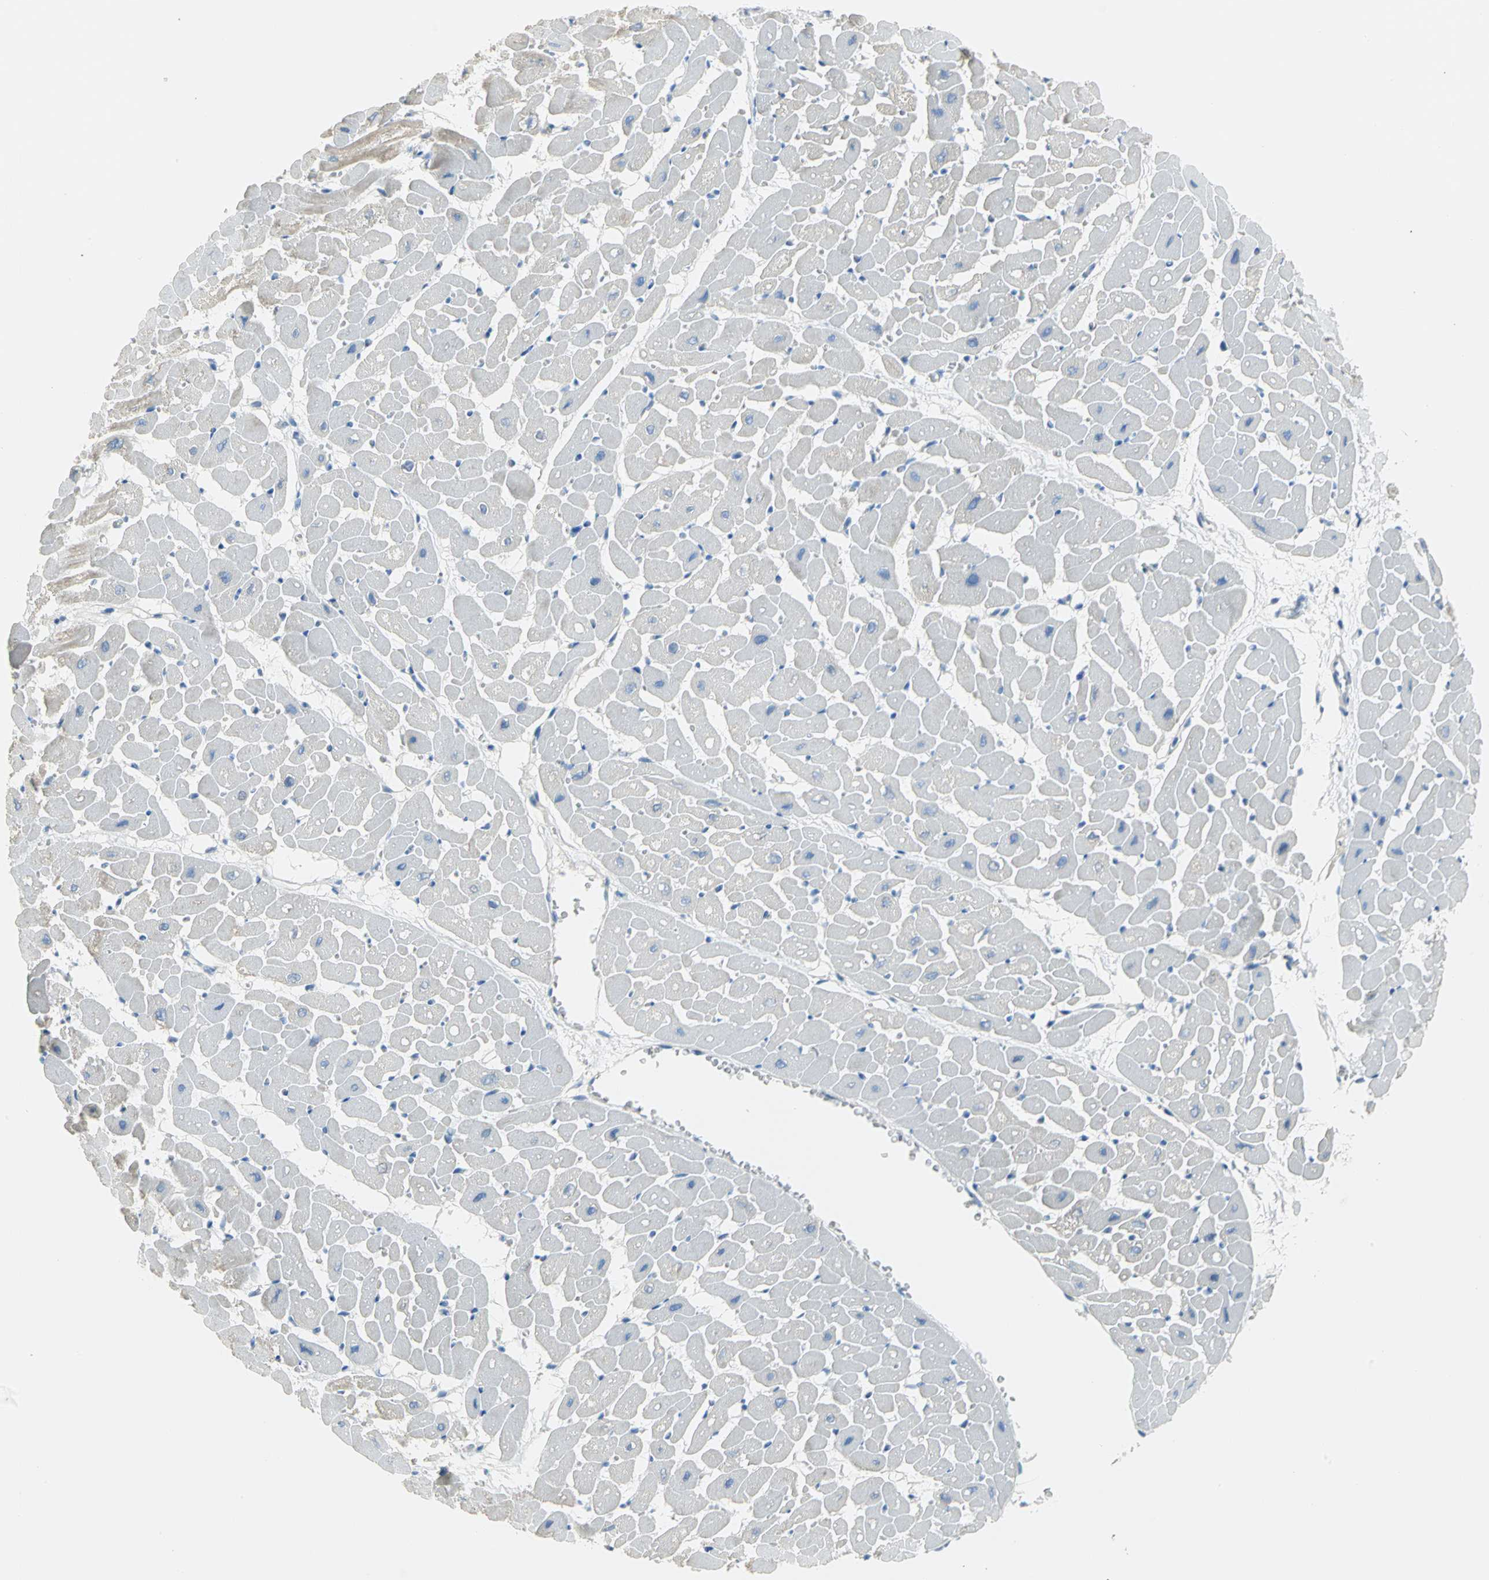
{"staining": {"intensity": "moderate", "quantity": "<25%", "location": "cytoplasmic/membranous"}, "tissue": "heart muscle", "cell_type": "Cardiomyocytes", "image_type": "normal", "snomed": [{"axis": "morphology", "description": "Normal tissue, NOS"}, {"axis": "topography", "description": "Heart"}], "caption": "The immunohistochemical stain highlights moderate cytoplasmic/membranous expression in cardiomyocytes of benign heart muscle.", "gene": "ALOX15", "patient": {"sex": "male", "age": 45}}